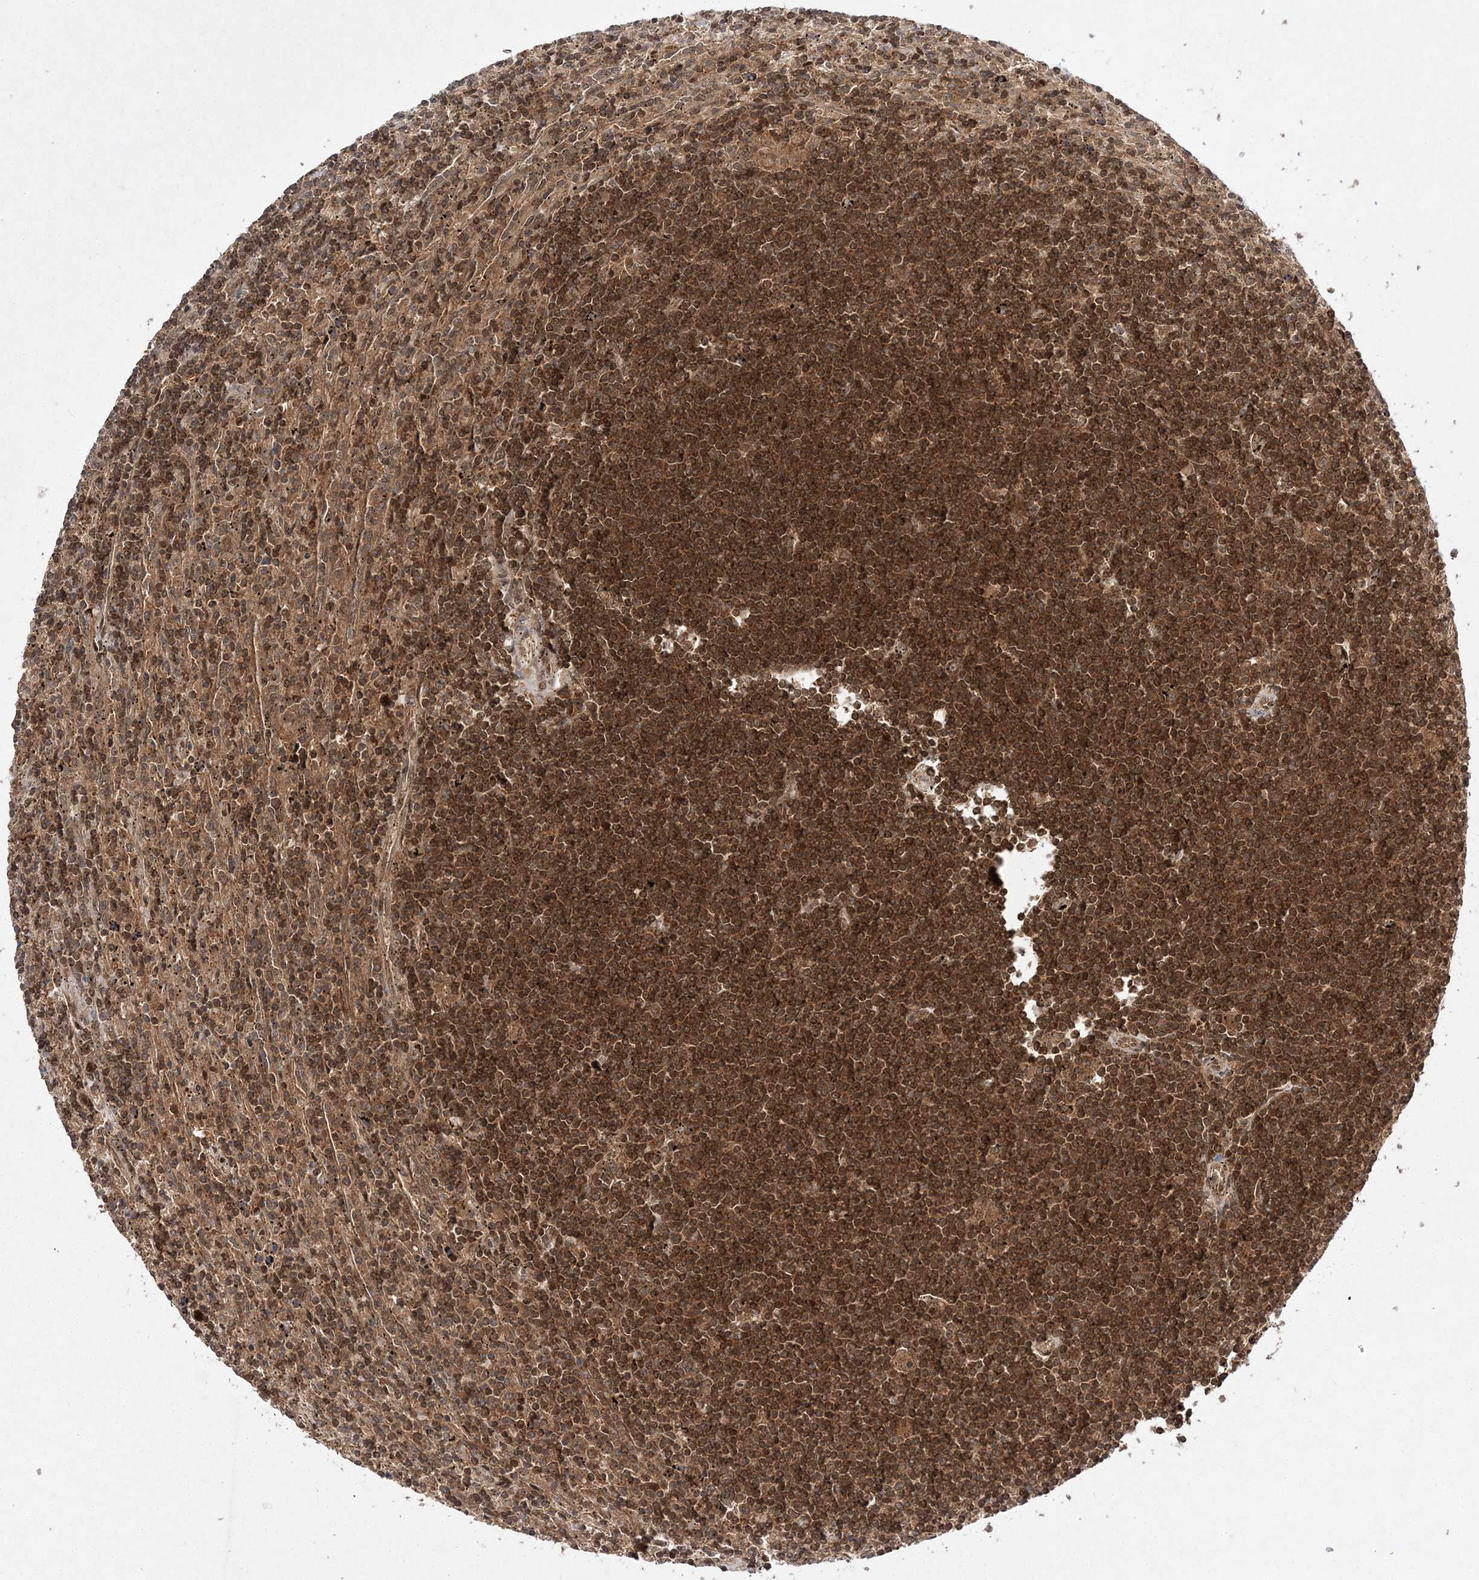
{"staining": {"intensity": "moderate", "quantity": ">75%", "location": "cytoplasmic/membranous"}, "tissue": "lymphoma", "cell_type": "Tumor cells", "image_type": "cancer", "snomed": [{"axis": "morphology", "description": "Malignant lymphoma, non-Hodgkin's type, Low grade"}, {"axis": "topography", "description": "Spleen"}], "caption": "An image of lymphoma stained for a protein reveals moderate cytoplasmic/membranous brown staining in tumor cells.", "gene": "NIF3L1", "patient": {"sex": "male", "age": 76}}